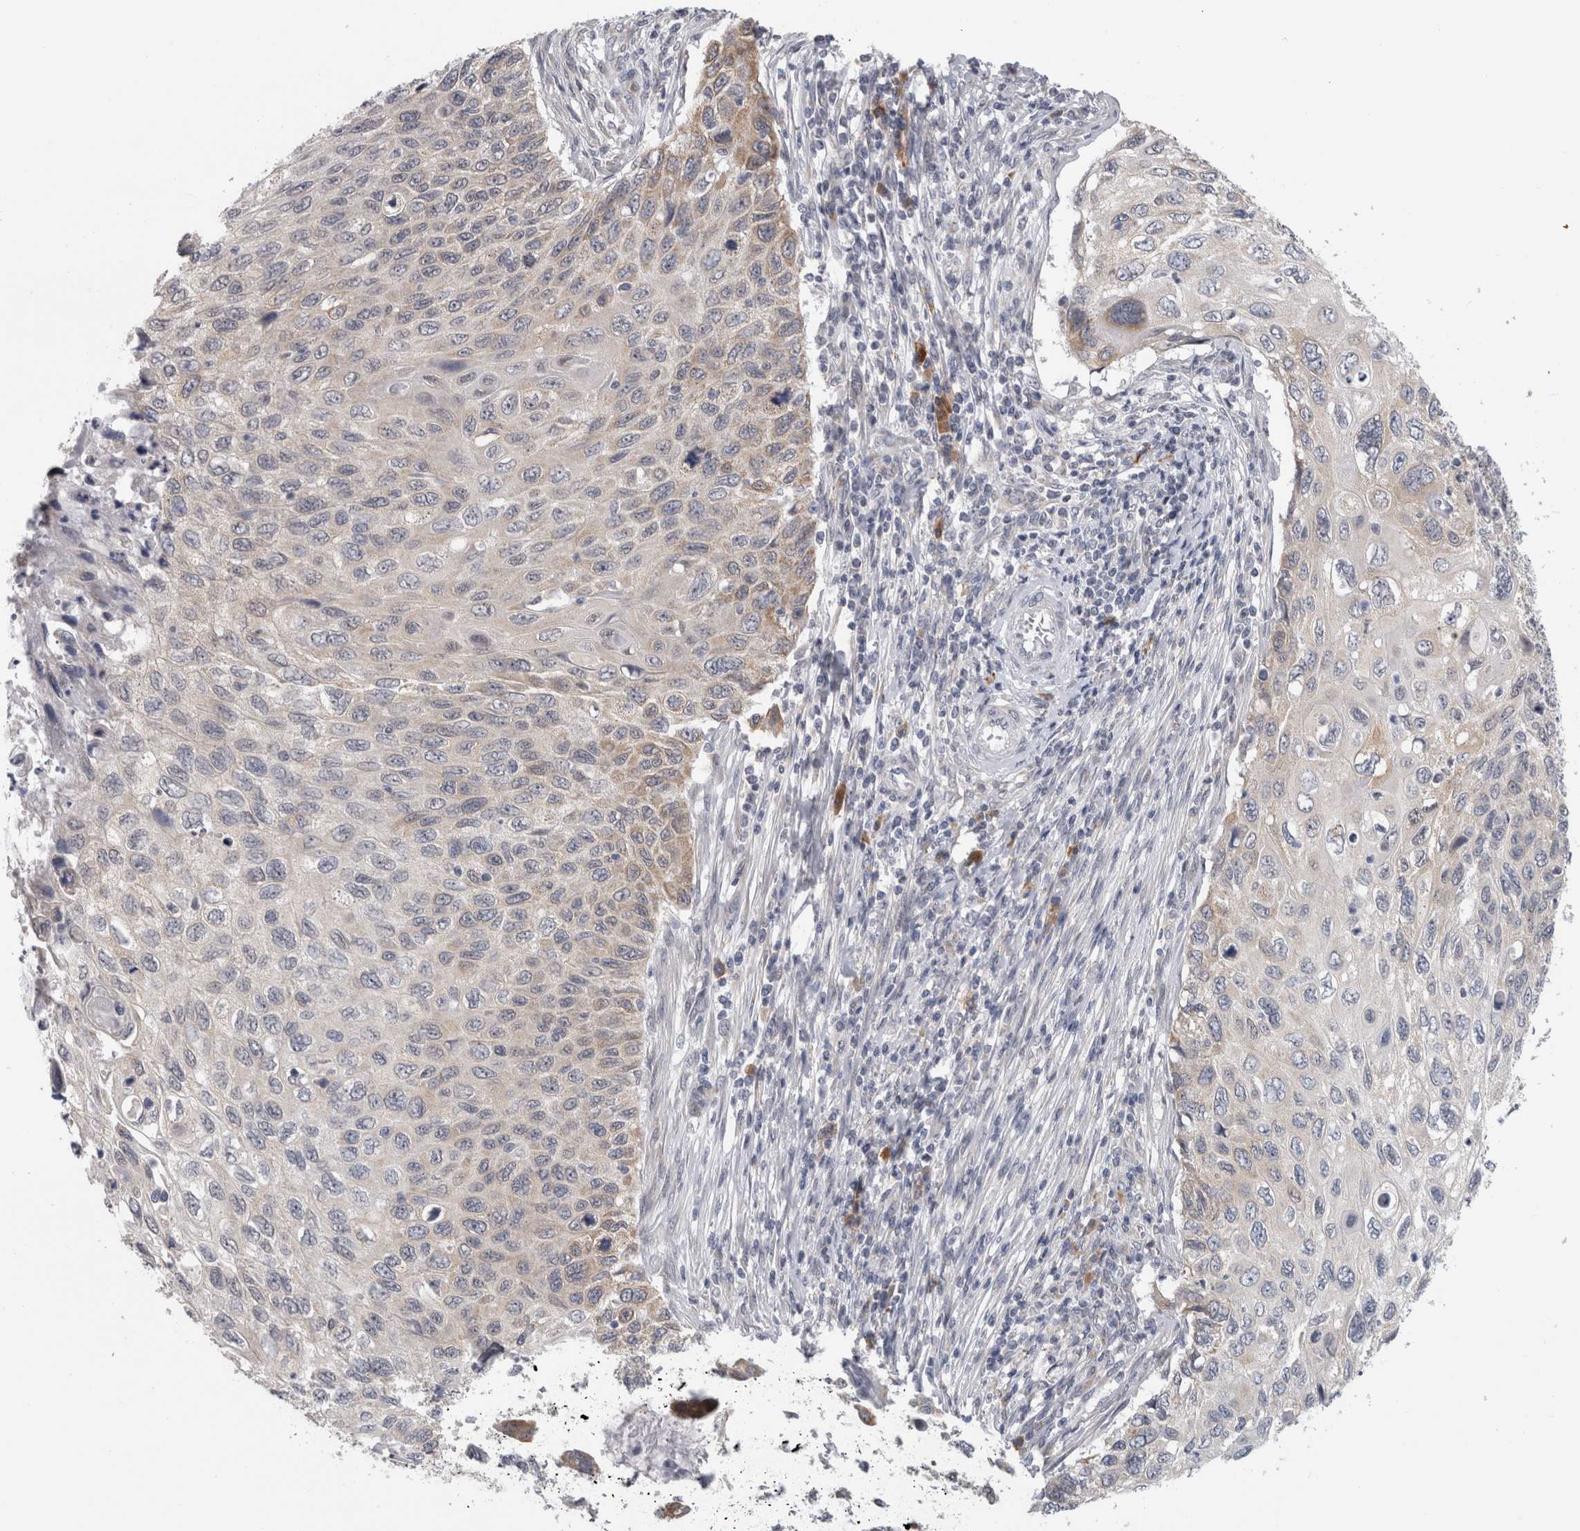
{"staining": {"intensity": "weak", "quantity": "<25%", "location": "cytoplasmic/membranous"}, "tissue": "cervical cancer", "cell_type": "Tumor cells", "image_type": "cancer", "snomed": [{"axis": "morphology", "description": "Squamous cell carcinoma, NOS"}, {"axis": "topography", "description": "Cervix"}], "caption": "DAB immunohistochemical staining of human cervical squamous cell carcinoma exhibits no significant expression in tumor cells.", "gene": "TMEM242", "patient": {"sex": "female", "age": 70}}